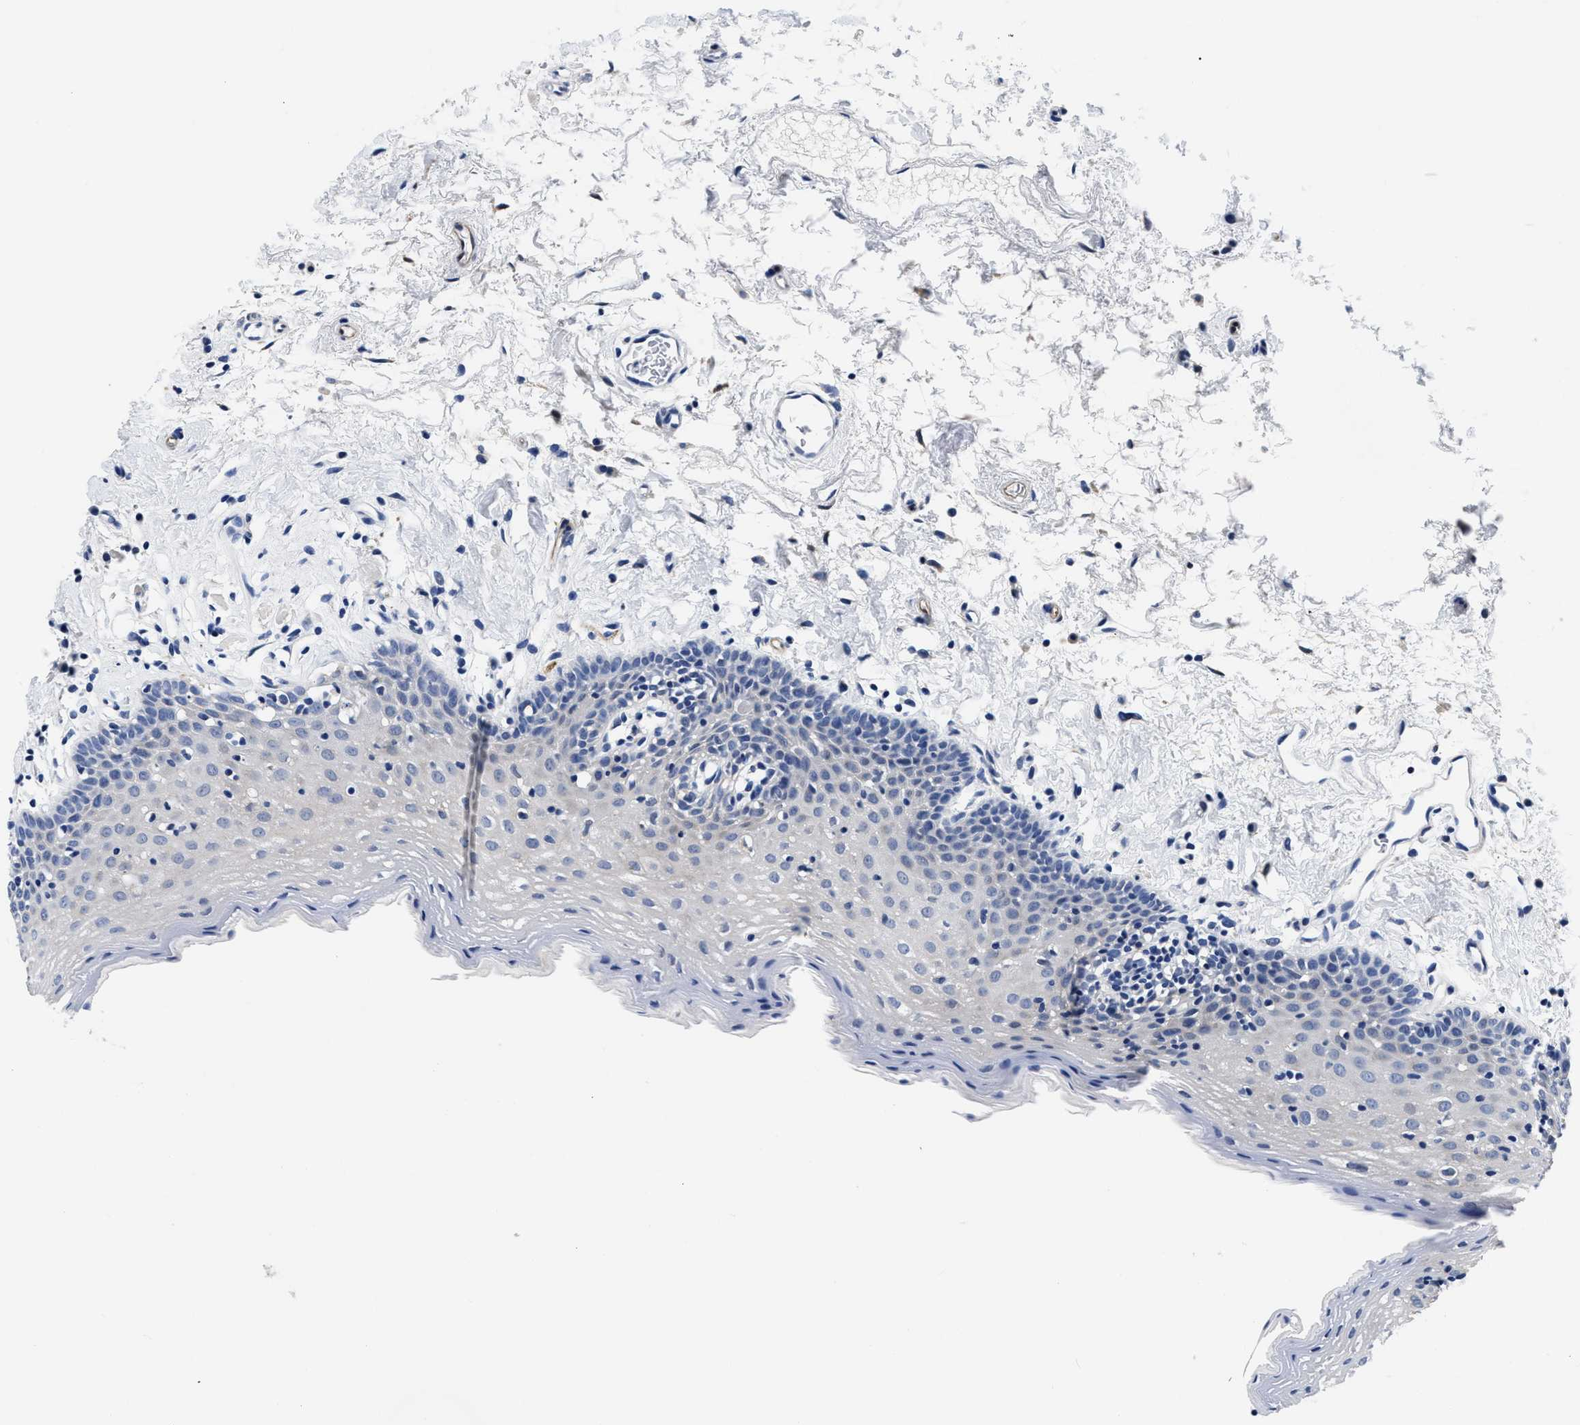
{"staining": {"intensity": "negative", "quantity": "none", "location": "none"}, "tissue": "oral mucosa", "cell_type": "Squamous epithelial cells", "image_type": "normal", "snomed": [{"axis": "morphology", "description": "Normal tissue, NOS"}, {"axis": "topography", "description": "Oral tissue"}], "caption": "High power microscopy image of an immunohistochemistry (IHC) micrograph of benign oral mucosa, revealing no significant staining in squamous epithelial cells.", "gene": "SLC35F1", "patient": {"sex": "male", "age": 66}}